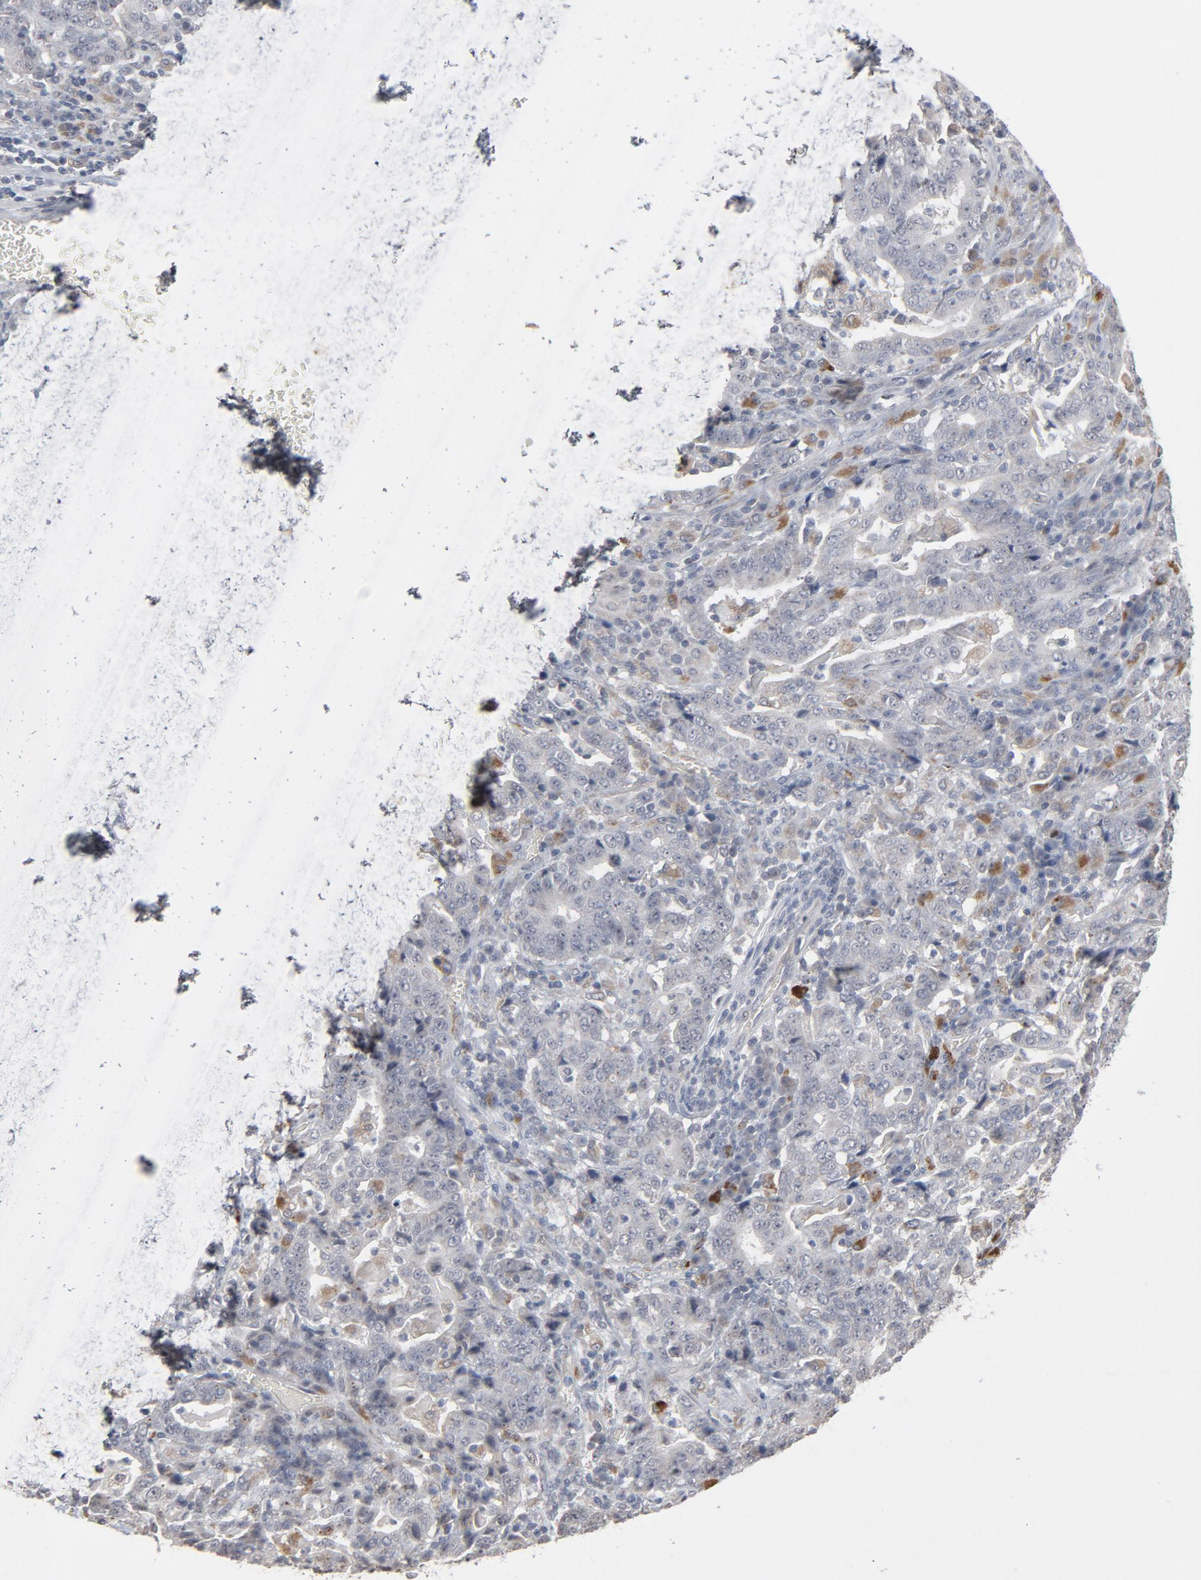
{"staining": {"intensity": "negative", "quantity": "none", "location": "none"}, "tissue": "stomach cancer", "cell_type": "Tumor cells", "image_type": "cancer", "snomed": [{"axis": "morphology", "description": "Normal tissue, NOS"}, {"axis": "morphology", "description": "Adenocarcinoma, NOS"}, {"axis": "topography", "description": "Stomach, upper"}, {"axis": "topography", "description": "Stomach"}], "caption": "Micrograph shows no significant protein expression in tumor cells of stomach cancer (adenocarcinoma). (Brightfield microscopy of DAB (3,3'-diaminobenzidine) IHC at high magnification).", "gene": "POMT2", "patient": {"sex": "male", "age": 59}}